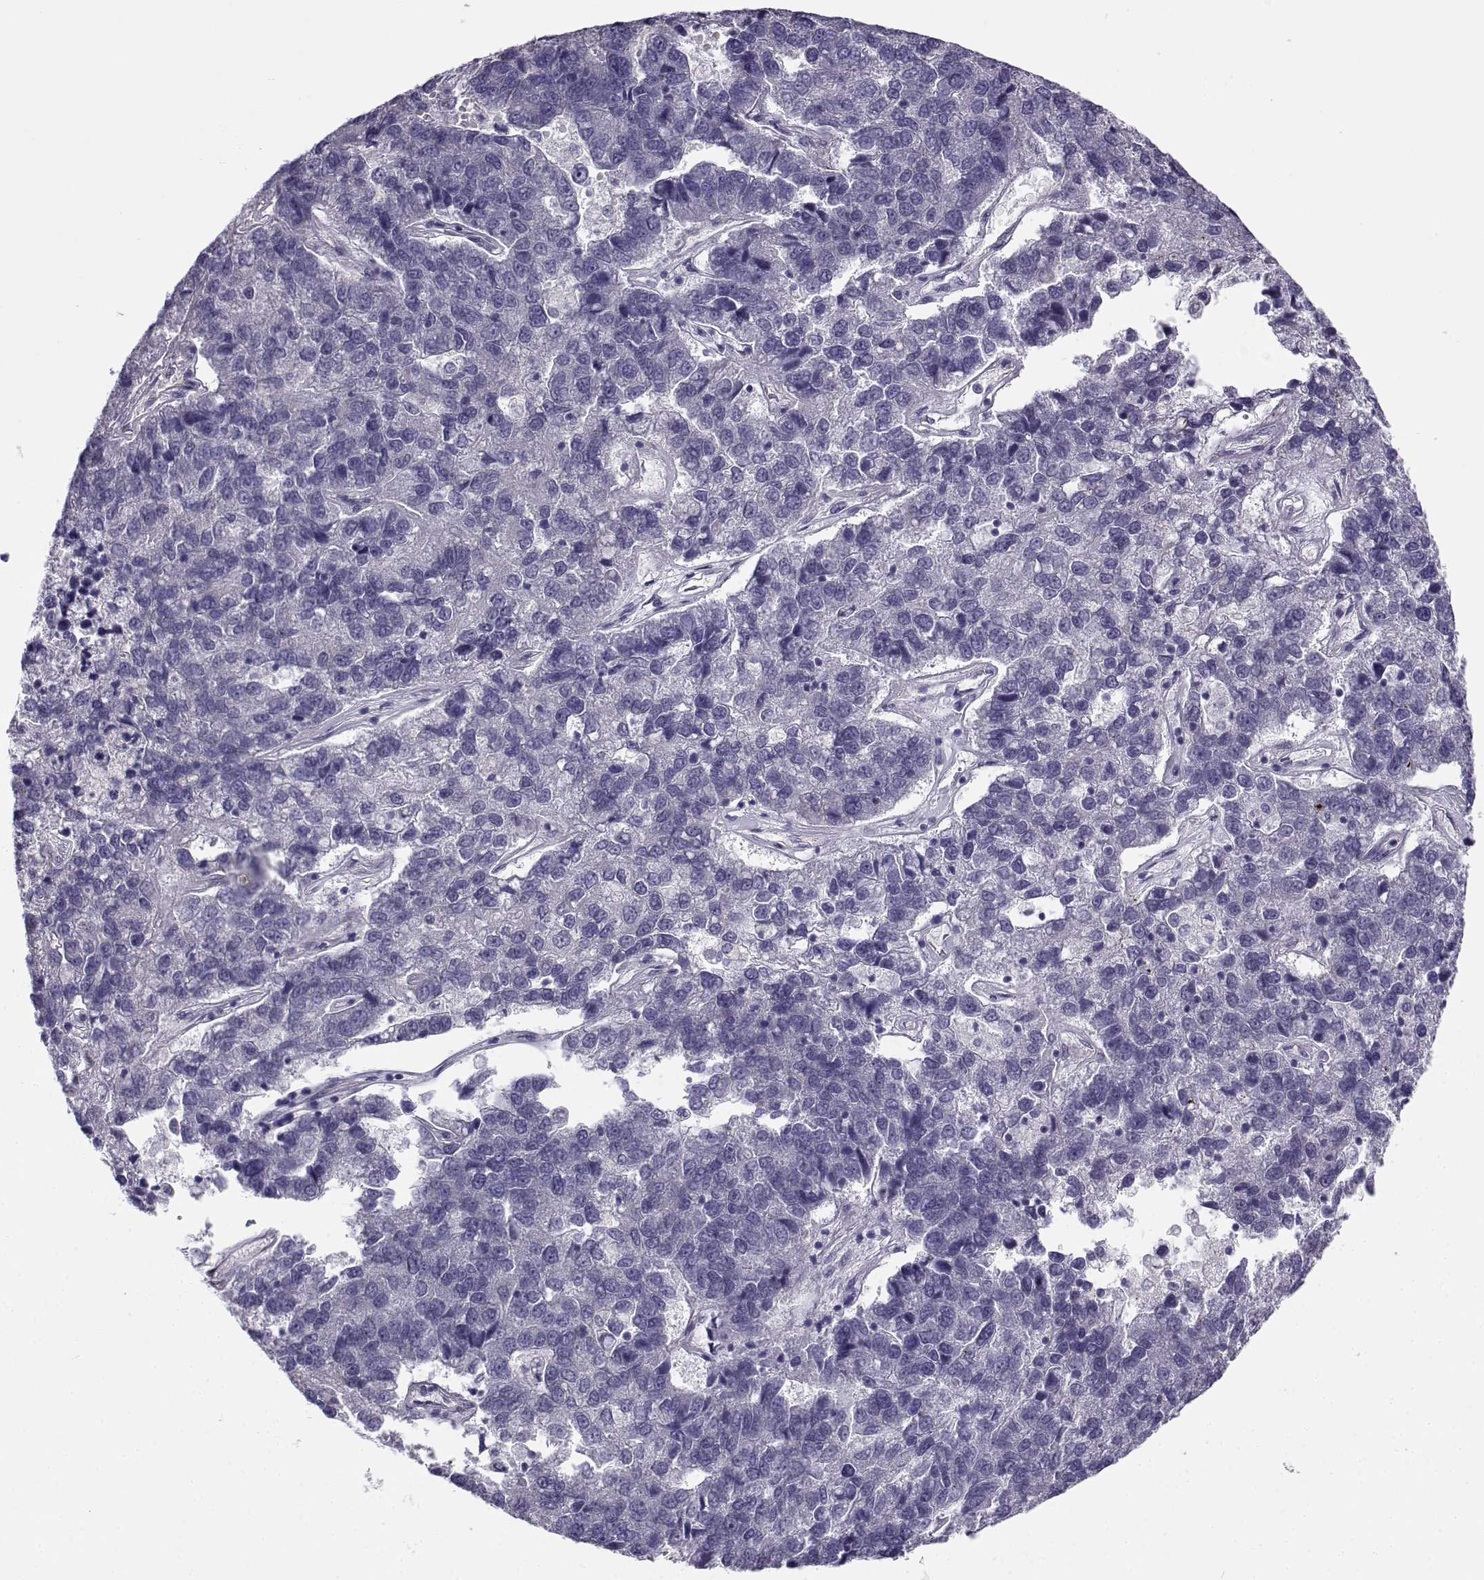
{"staining": {"intensity": "negative", "quantity": "none", "location": "none"}, "tissue": "pancreatic cancer", "cell_type": "Tumor cells", "image_type": "cancer", "snomed": [{"axis": "morphology", "description": "Adenocarcinoma, NOS"}, {"axis": "topography", "description": "Pancreas"}], "caption": "The immunohistochemistry image has no significant positivity in tumor cells of pancreatic adenocarcinoma tissue.", "gene": "BEND6", "patient": {"sex": "female", "age": 61}}